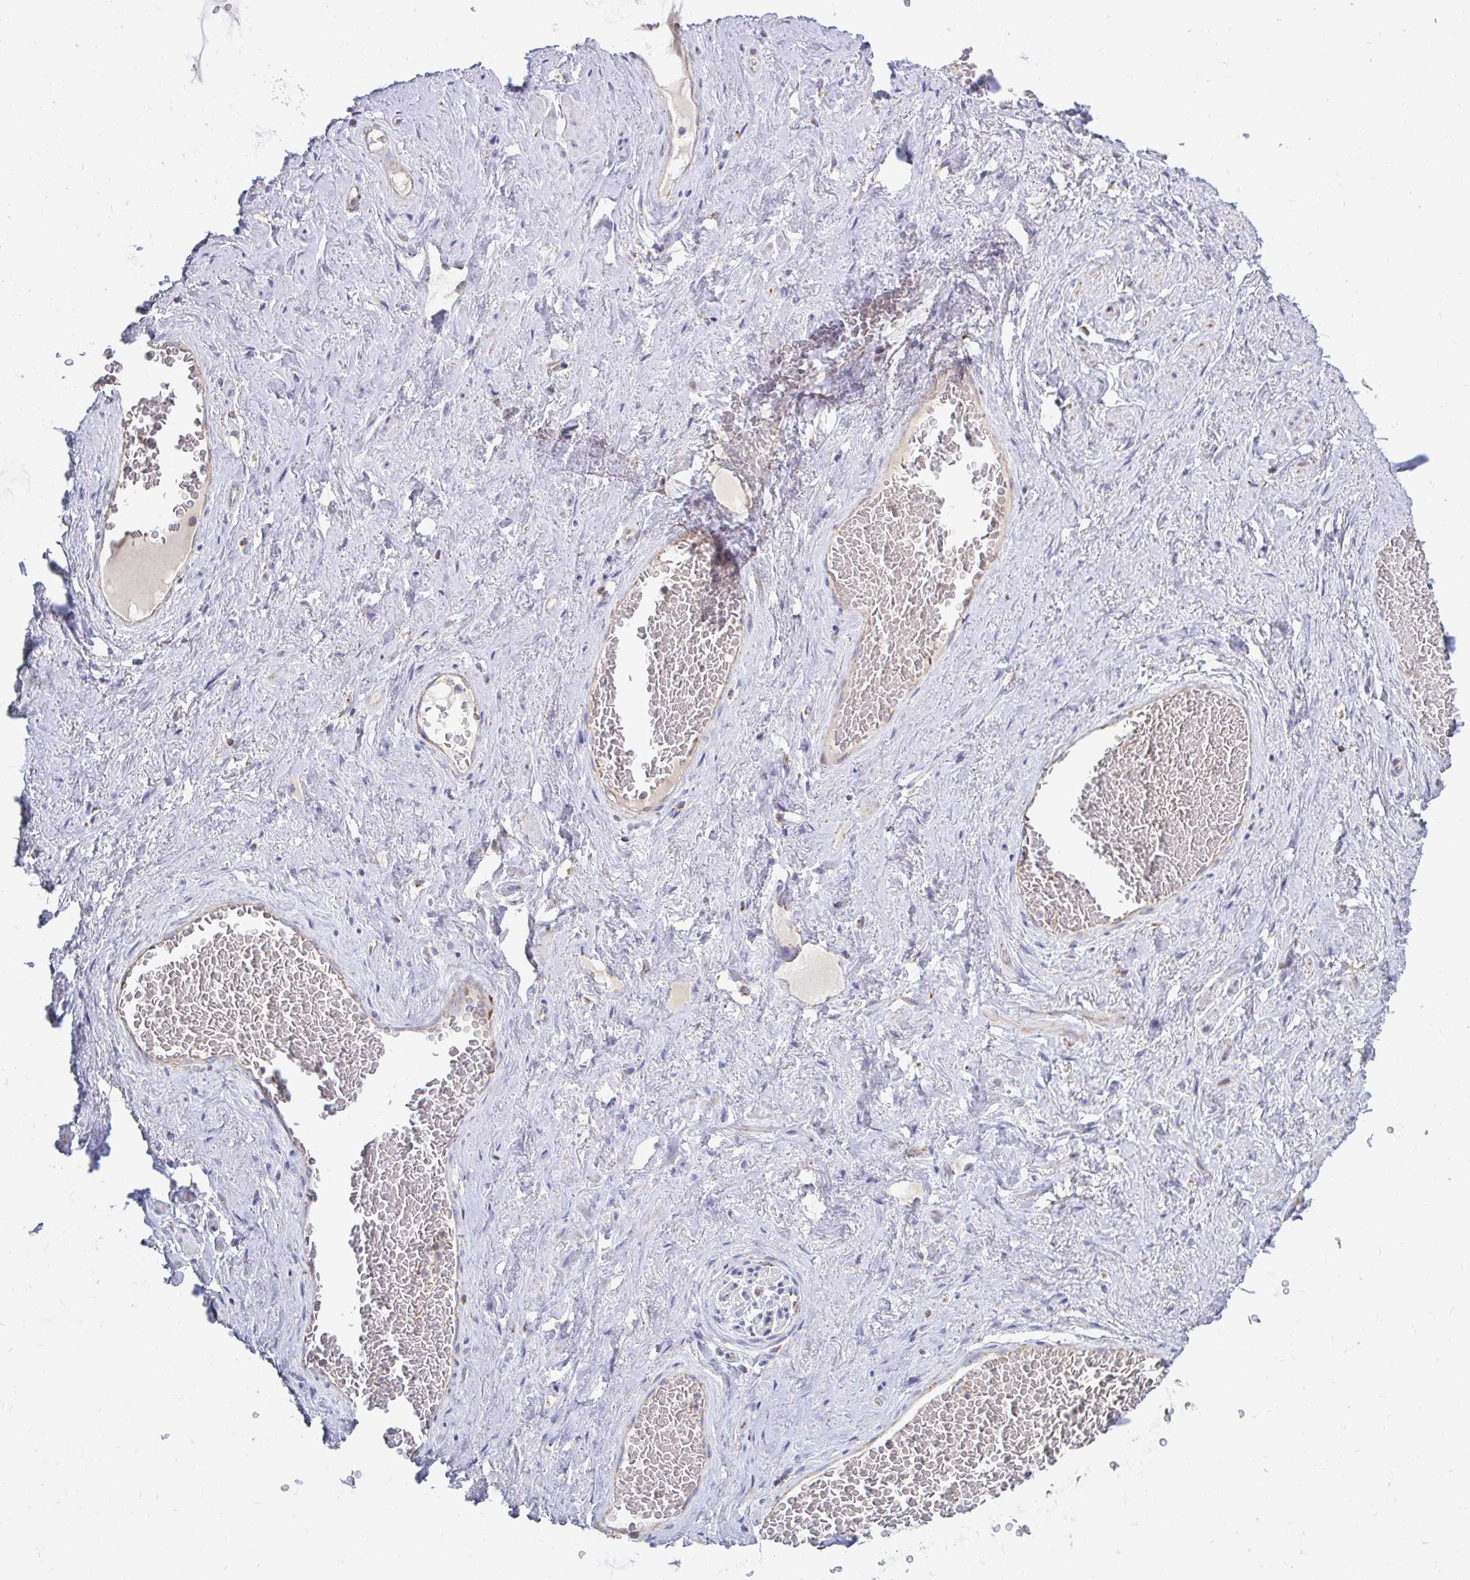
{"staining": {"intensity": "negative", "quantity": "none", "location": "none"}, "tissue": "adipose tissue", "cell_type": "Adipocytes", "image_type": "normal", "snomed": [{"axis": "morphology", "description": "Normal tissue, NOS"}, {"axis": "topography", "description": "Vagina"}, {"axis": "topography", "description": "Peripheral nerve tissue"}], "caption": "An IHC image of benign adipose tissue is shown. There is no staining in adipocytes of adipose tissue.", "gene": "OR10R2", "patient": {"sex": "female", "age": 71}}